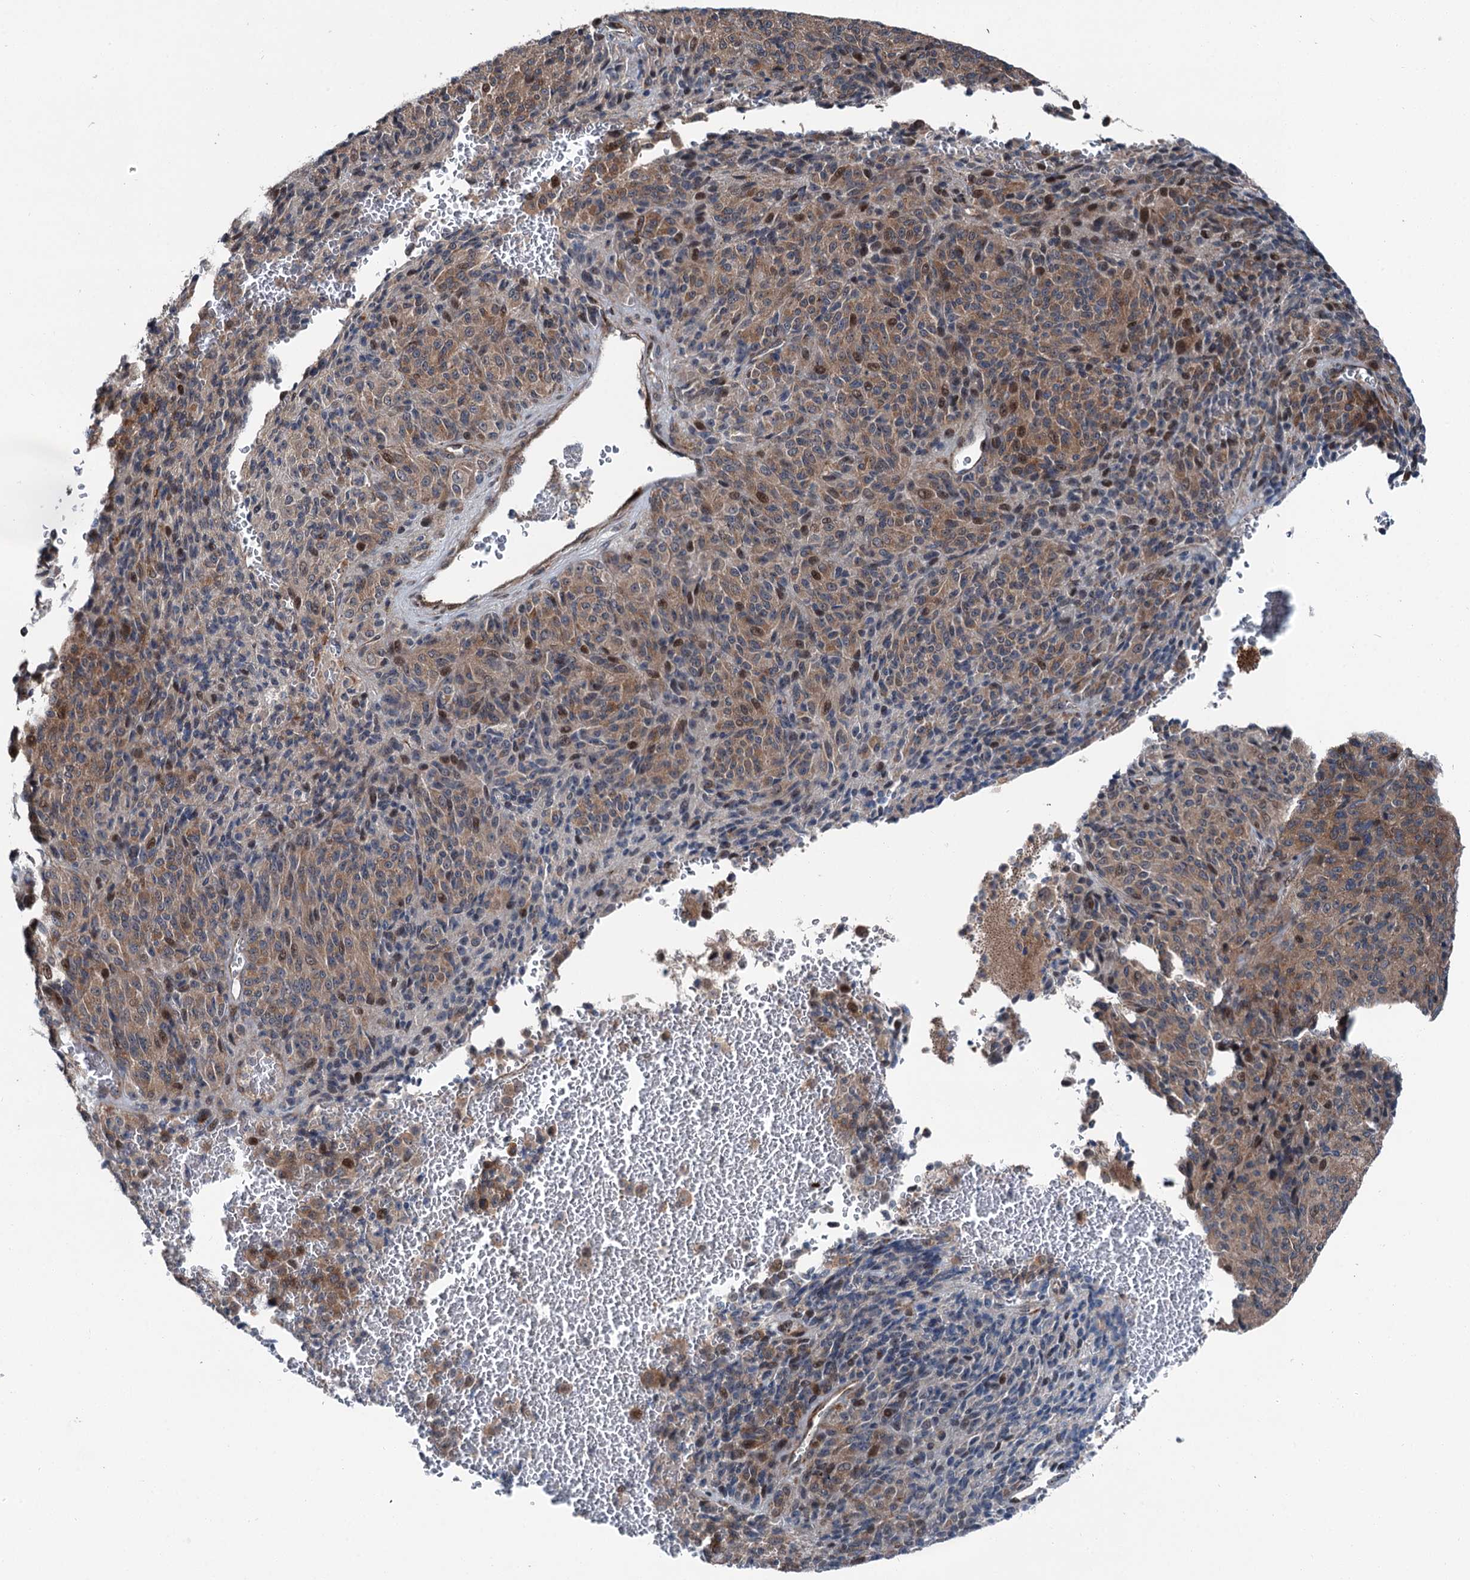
{"staining": {"intensity": "moderate", "quantity": "25%-75%", "location": "cytoplasmic/membranous"}, "tissue": "melanoma", "cell_type": "Tumor cells", "image_type": "cancer", "snomed": [{"axis": "morphology", "description": "Malignant melanoma, Metastatic site"}, {"axis": "topography", "description": "Brain"}], "caption": "Approximately 25%-75% of tumor cells in malignant melanoma (metastatic site) reveal moderate cytoplasmic/membranous protein positivity as visualized by brown immunohistochemical staining.", "gene": "POLR1D", "patient": {"sex": "female", "age": 56}}